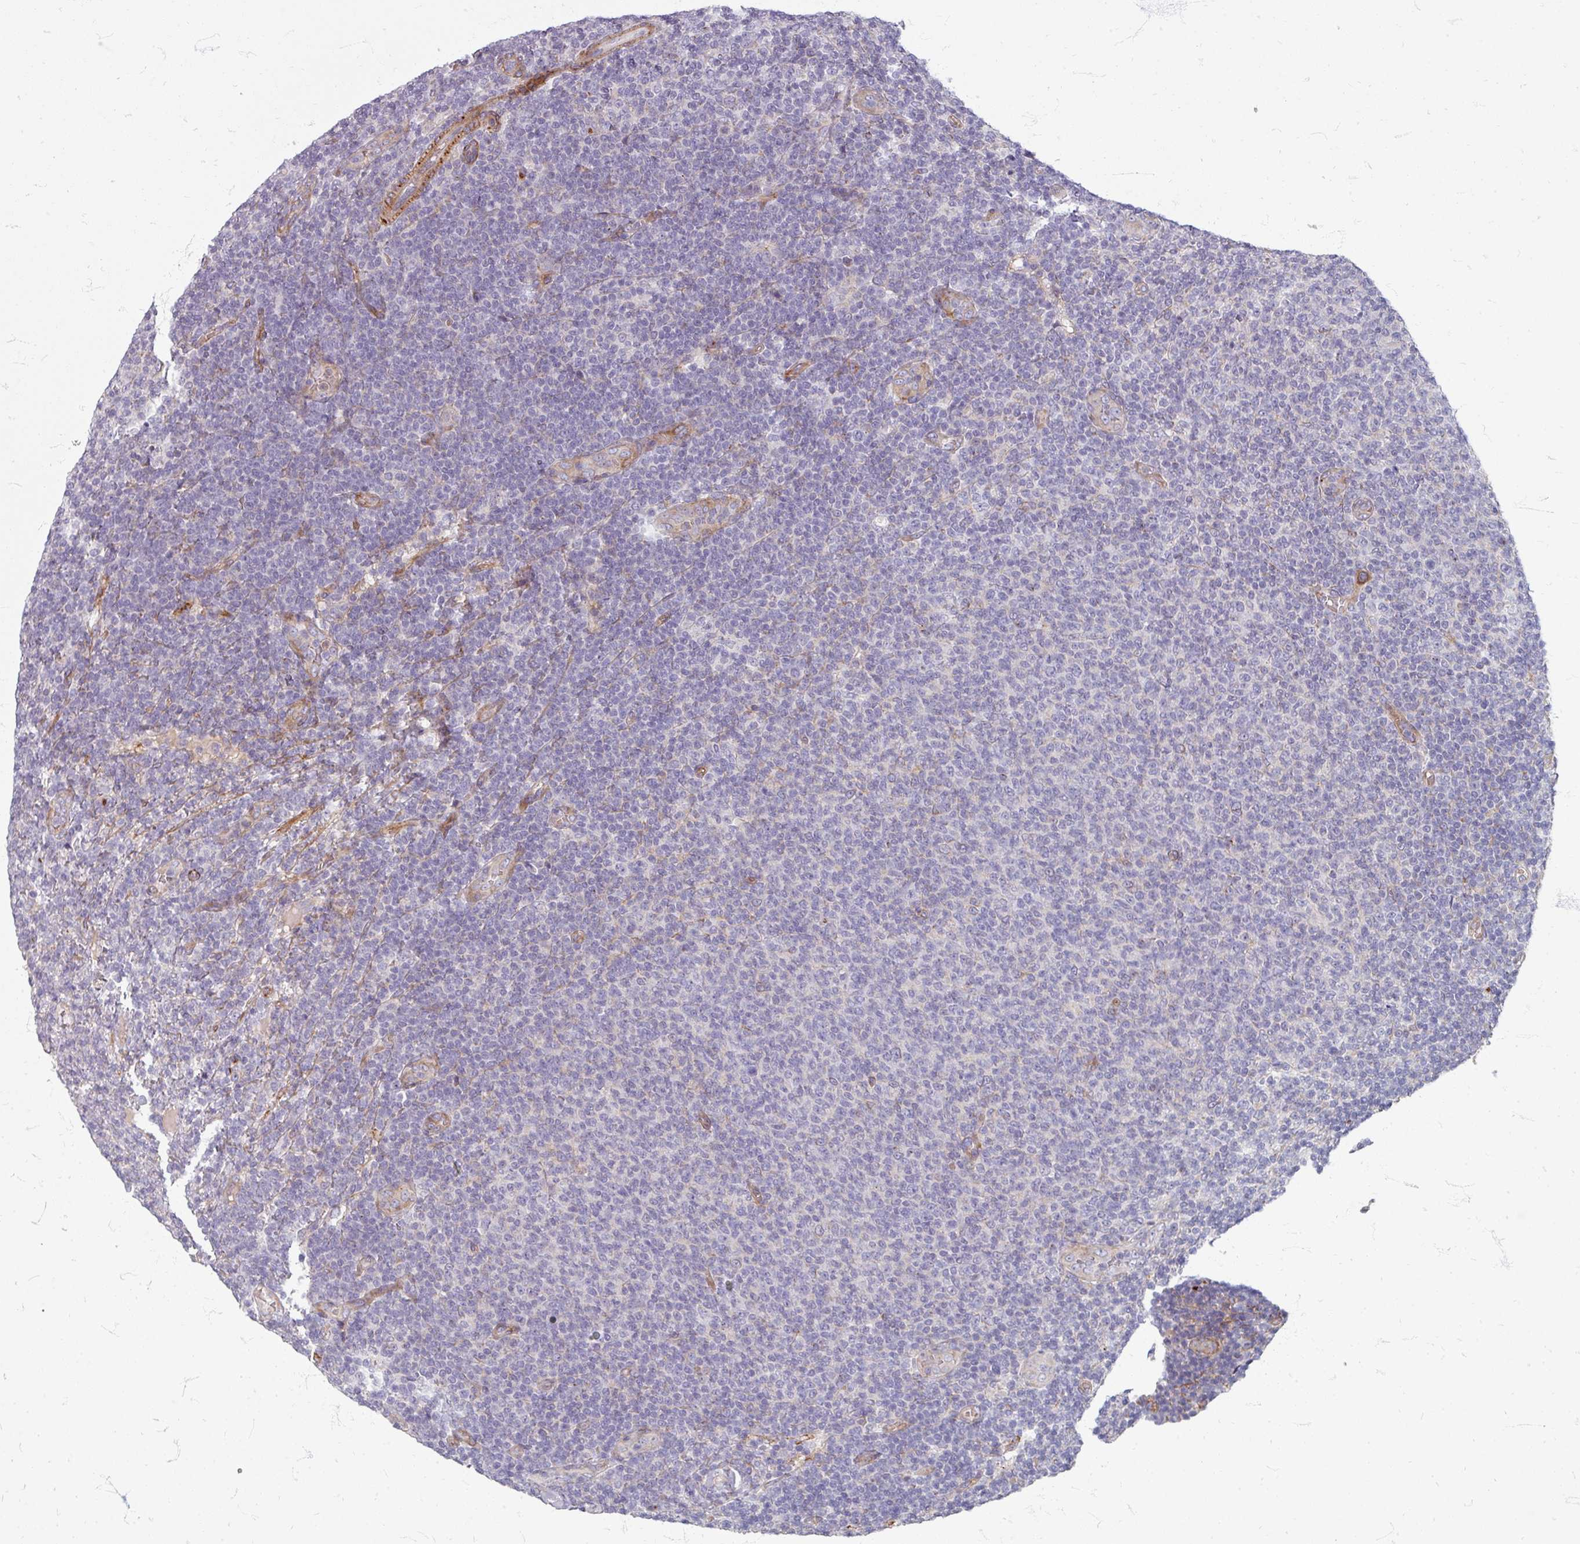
{"staining": {"intensity": "negative", "quantity": "none", "location": "none"}, "tissue": "lymphoma", "cell_type": "Tumor cells", "image_type": "cancer", "snomed": [{"axis": "morphology", "description": "Malignant lymphoma, non-Hodgkin's type, Low grade"}, {"axis": "topography", "description": "Lymph node"}], "caption": "The image demonstrates no staining of tumor cells in low-grade malignant lymphoma, non-Hodgkin's type. (DAB (3,3'-diaminobenzidine) immunohistochemistry, high magnification).", "gene": "GABARAPL1", "patient": {"sex": "male", "age": 66}}